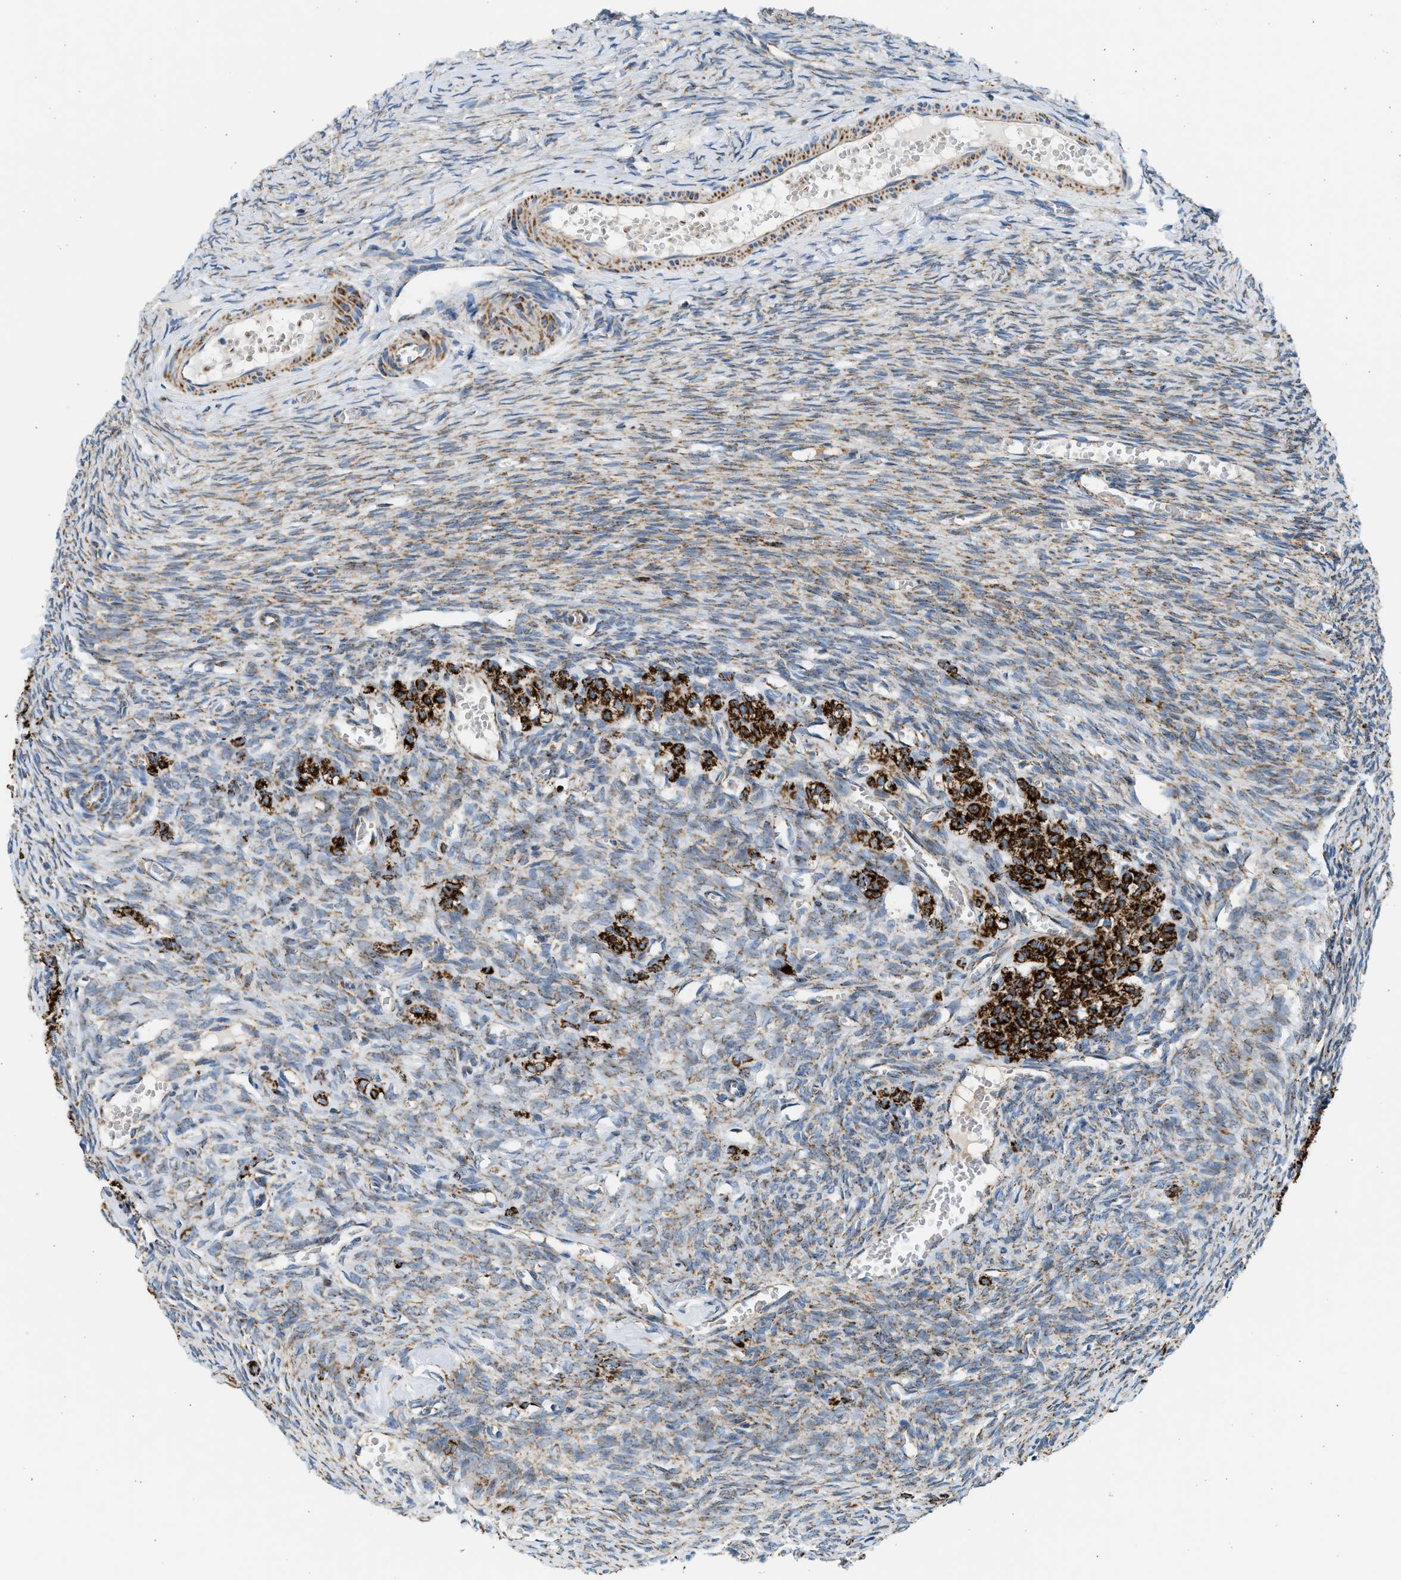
{"staining": {"intensity": "strong", "quantity": ">75%", "location": "cytoplasmic/membranous"}, "tissue": "ovary", "cell_type": "Follicle cells", "image_type": "normal", "snomed": [{"axis": "morphology", "description": "Normal tissue, NOS"}, {"axis": "topography", "description": "Ovary"}], "caption": "Immunohistochemistry (IHC) of normal ovary demonstrates high levels of strong cytoplasmic/membranous positivity in approximately >75% of follicle cells. The staining is performed using DAB (3,3'-diaminobenzidine) brown chromogen to label protein expression. The nuclei are counter-stained blue using hematoxylin.", "gene": "KCNMB3", "patient": {"sex": "female", "age": 27}}